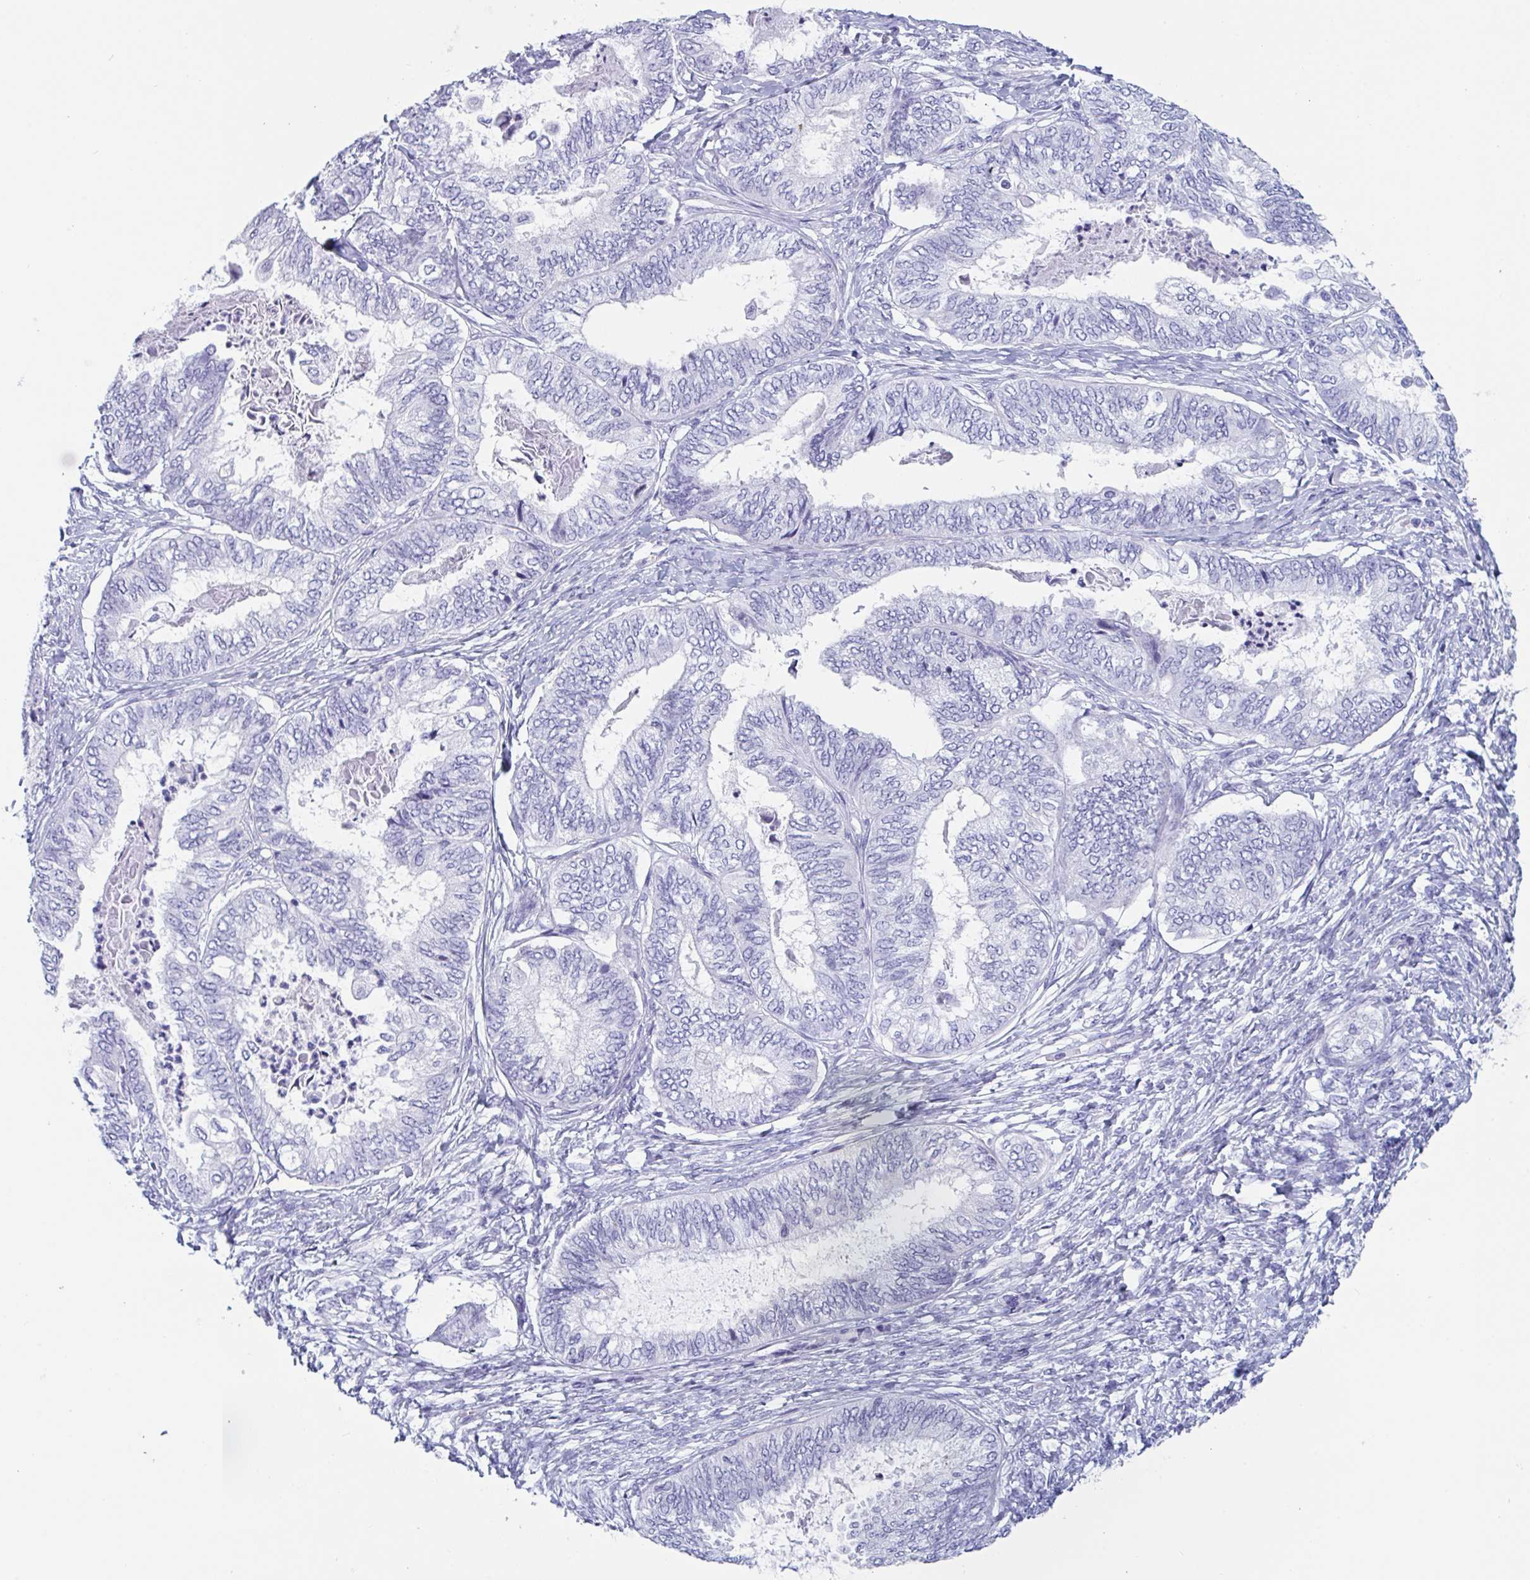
{"staining": {"intensity": "negative", "quantity": "none", "location": "none"}, "tissue": "ovarian cancer", "cell_type": "Tumor cells", "image_type": "cancer", "snomed": [{"axis": "morphology", "description": "Carcinoma, endometroid"}, {"axis": "topography", "description": "Ovary"}], "caption": "Tumor cells are negative for brown protein staining in ovarian cancer (endometroid carcinoma).", "gene": "ZPBP", "patient": {"sex": "female", "age": 70}}